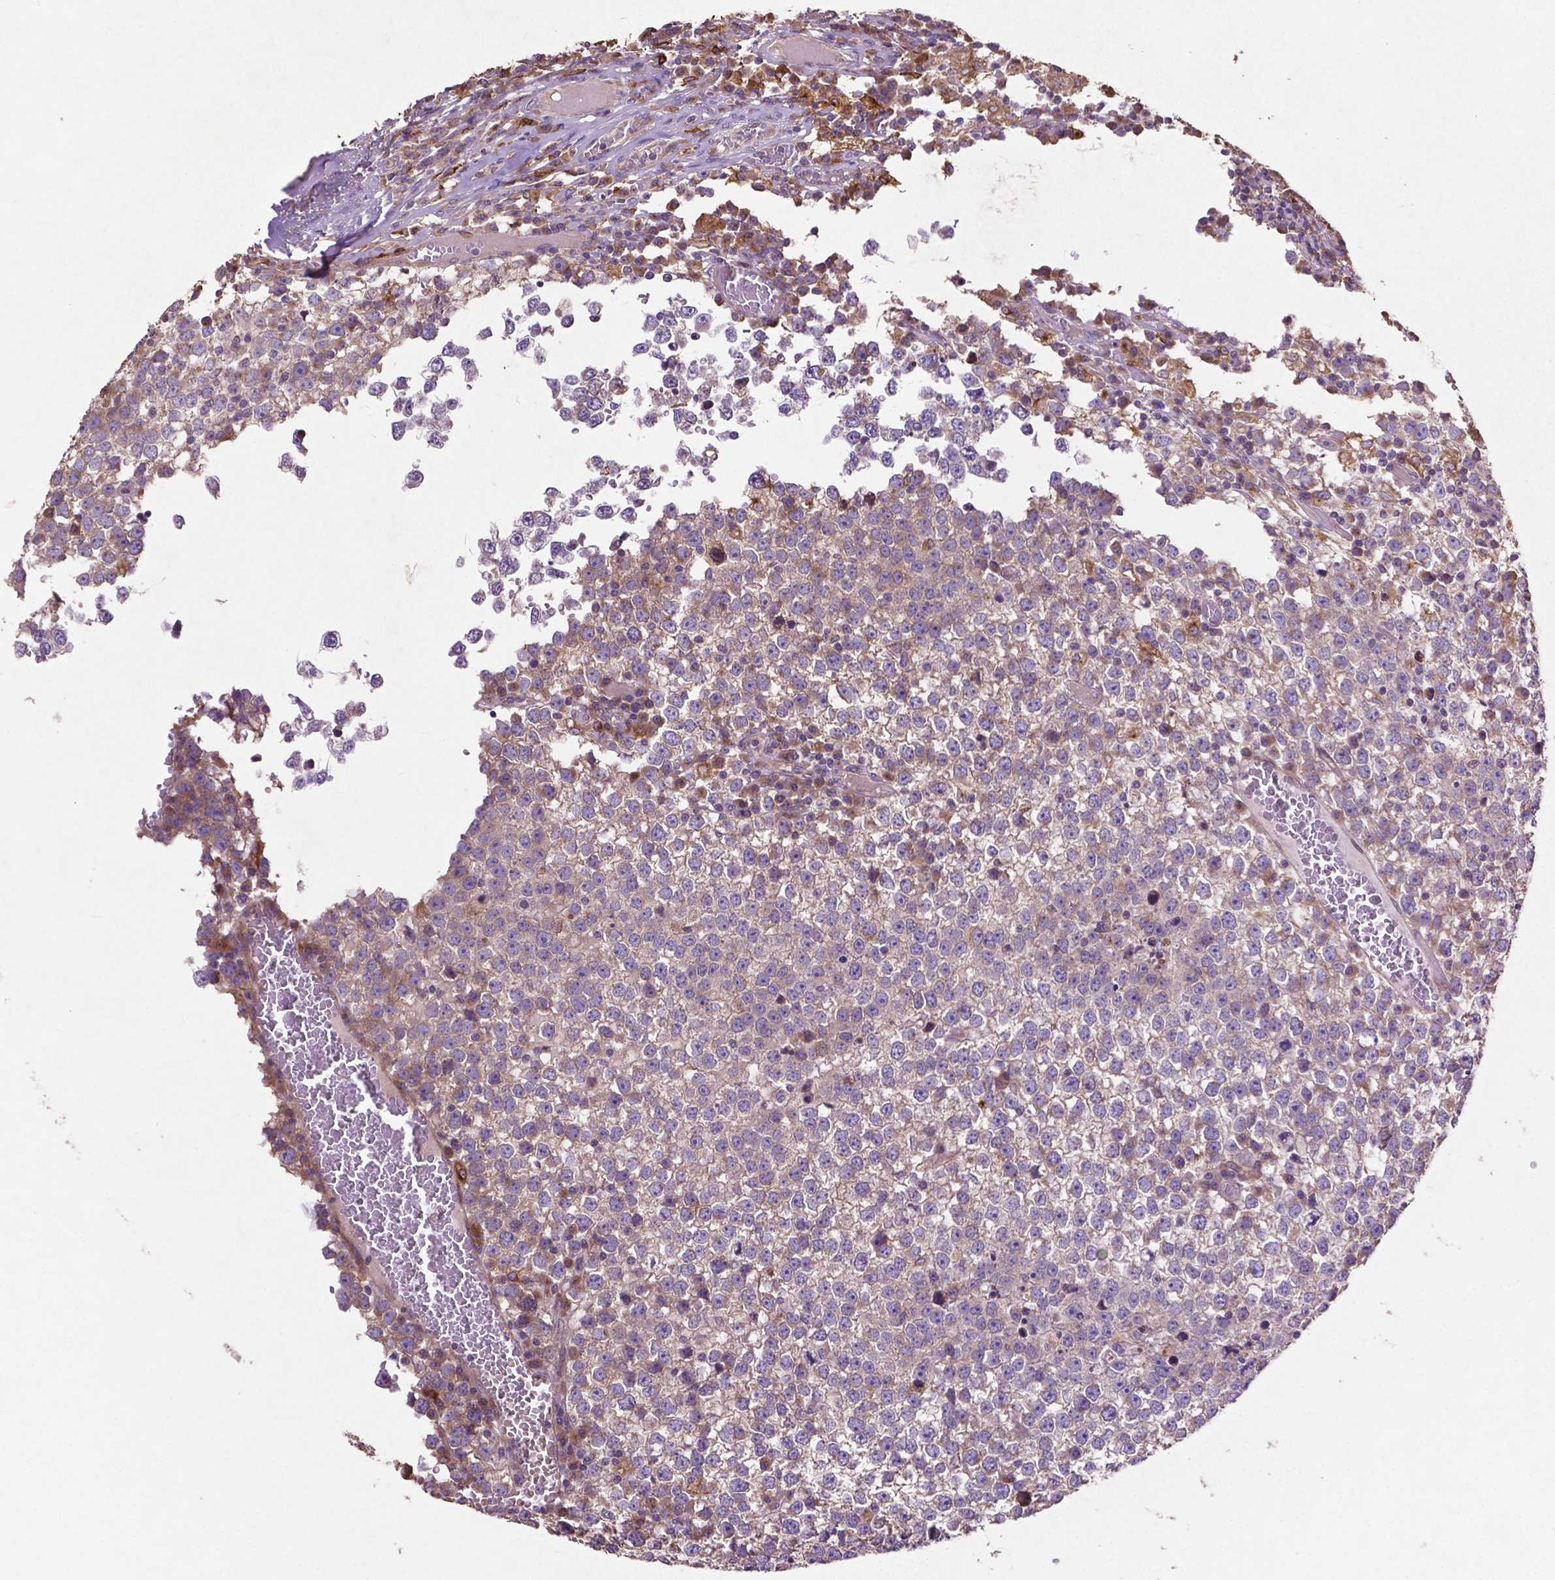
{"staining": {"intensity": "moderate", "quantity": "<25%", "location": "cytoplasmic/membranous"}, "tissue": "testis cancer", "cell_type": "Tumor cells", "image_type": "cancer", "snomed": [{"axis": "morphology", "description": "Seminoma, NOS"}, {"axis": "topography", "description": "Testis"}], "caption": "Immunohistochemical staining of testis seminoma shows low levels of moderate cytoplasmic/membranous protein positivity in about <25% of tumor cells. (brown staining indicates protein expression, while blue staining denotes nuclei).", "gene": "MBTPS1", "patient": {"sex": "male", "age": 65}}